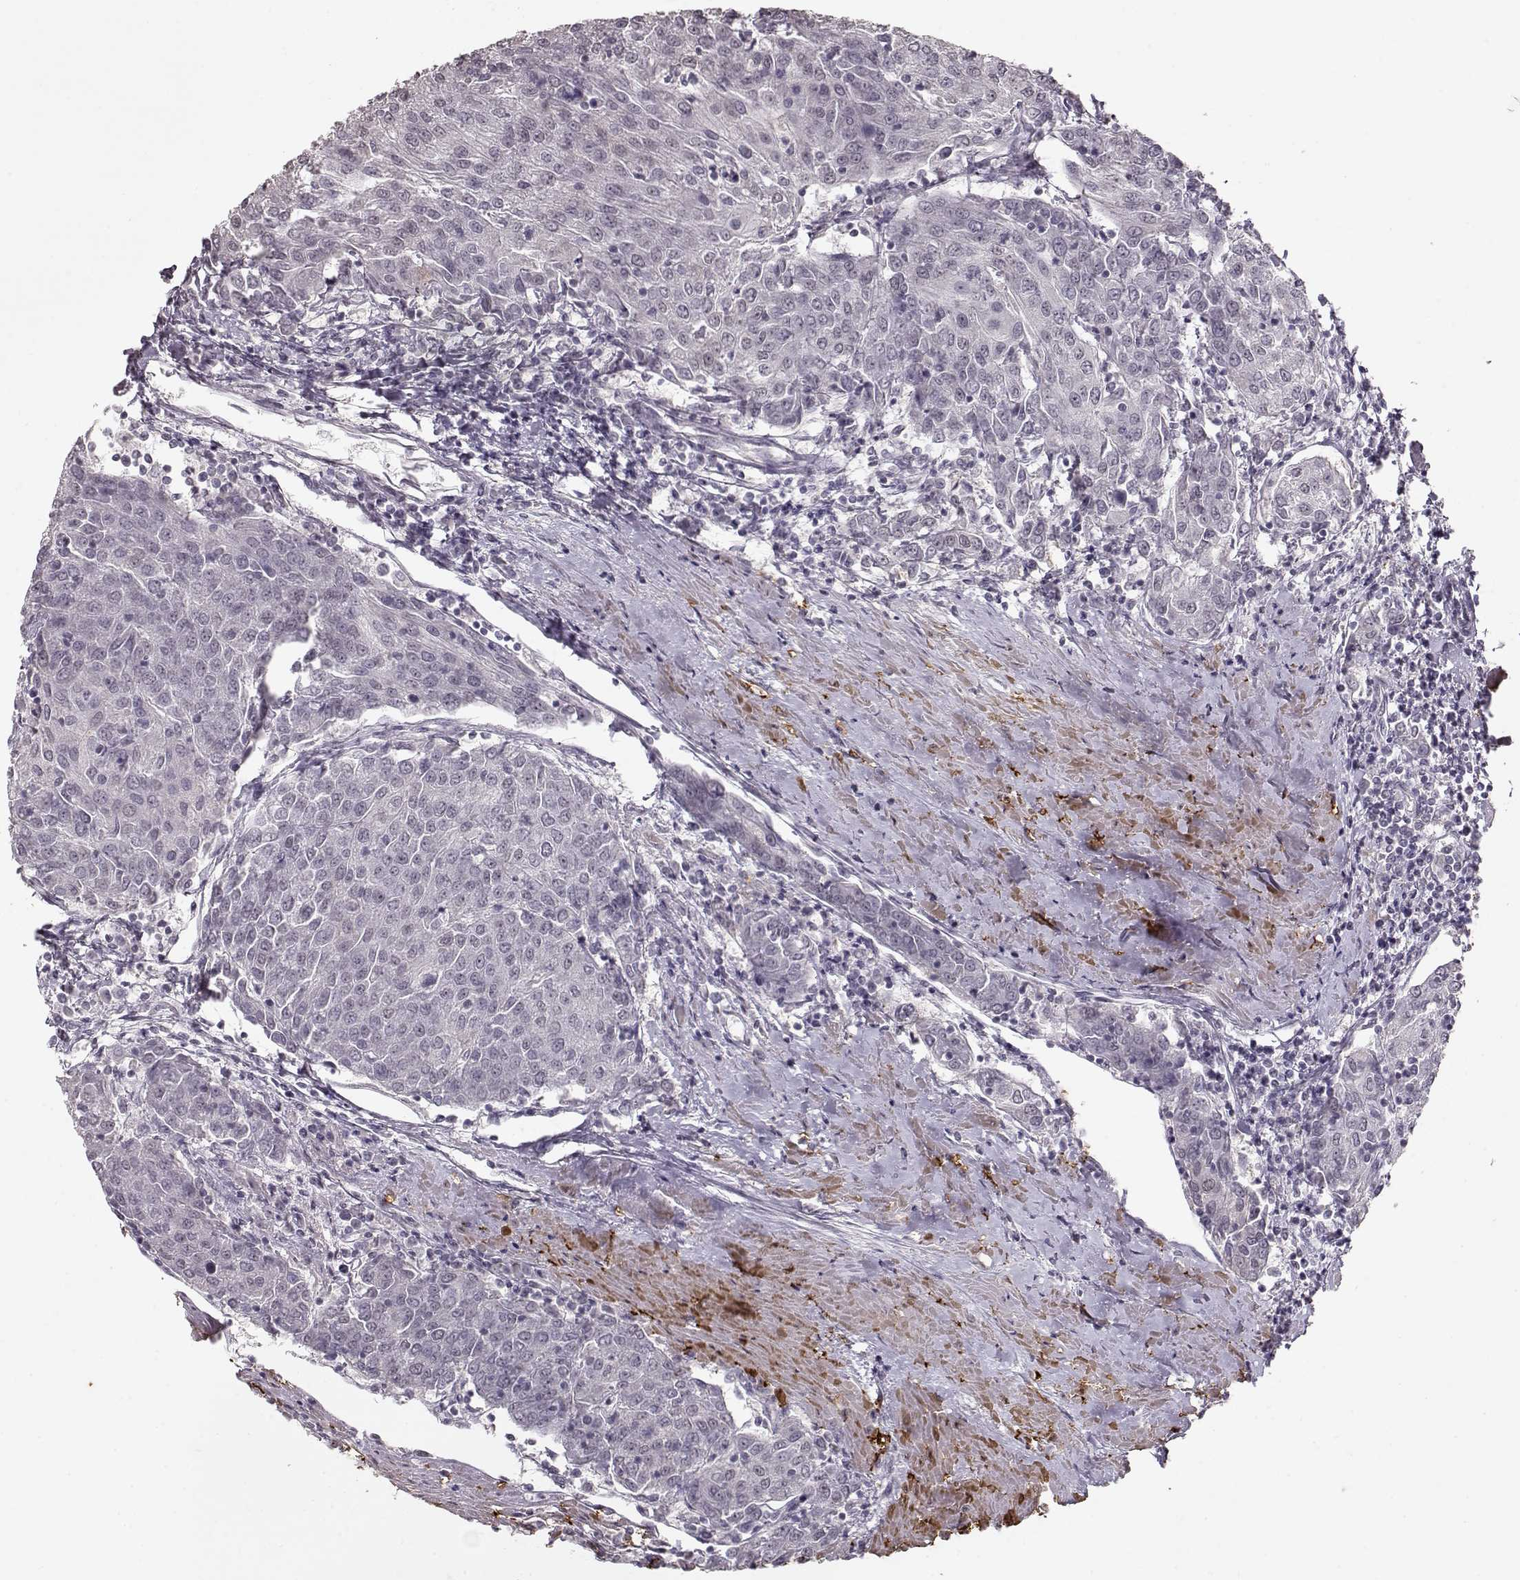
{"staining": {"intensity": "negative", "quantity": "none", "location": "none"}, "tissue": "urothelial cancer", "cell_type": "Tumor cells", "image_type": "cancer", "snomed": [{"axis": "morphology", "description": "Urothelial carcinoma, High grade"}, {"axis": "topography", "description": "Urinary bladder"}], "caption": "This is an IHC photomicrograph of urothelial cancer. There is no staining in tumor cells.", "gene": "PCP4", "patient": {"sex": "female", "age": 85}}